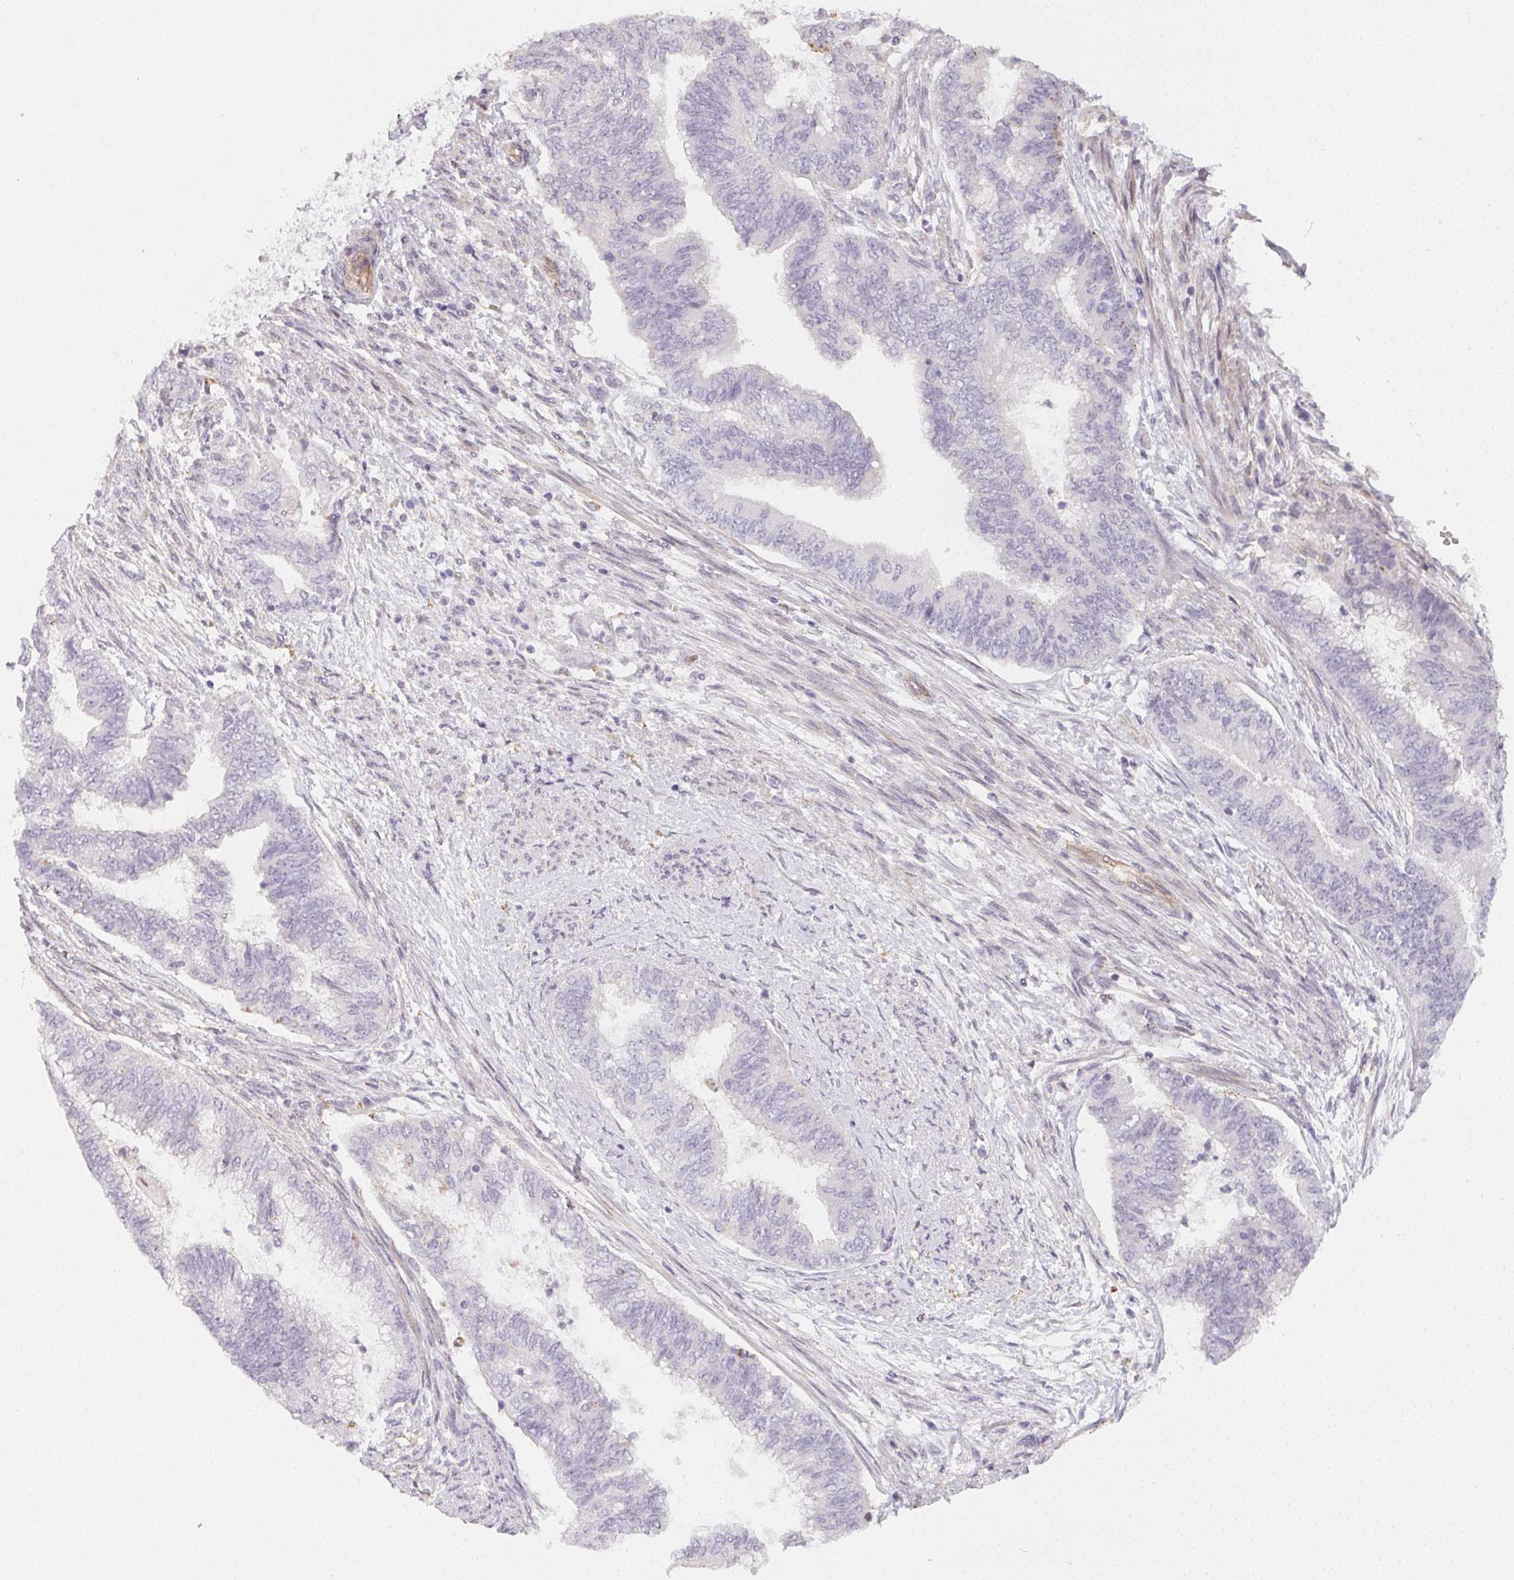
{"staining": {"intensity": "negative", "quantity": "none", "location": "none"}, "tissue": "endometrial cancer", "cell_type": "Tumor cells", "image_type": "cancer", "snomed": [{"axis": "morphology", "description": "Adenocarcinoma, NOS"}, {"axis": "topography", "description": "Endometrium"}], "caption": "A high-resolution micrograph shows IHC staining of endometrial cancer (adenocarcinoma), which demonstrates no significant positivity in tumor cells. (DAB IHC visualized using brightfield microscopy, high magnification).", "gene": "LRRC23", "patient": {"sex": "female", "age": 65}}